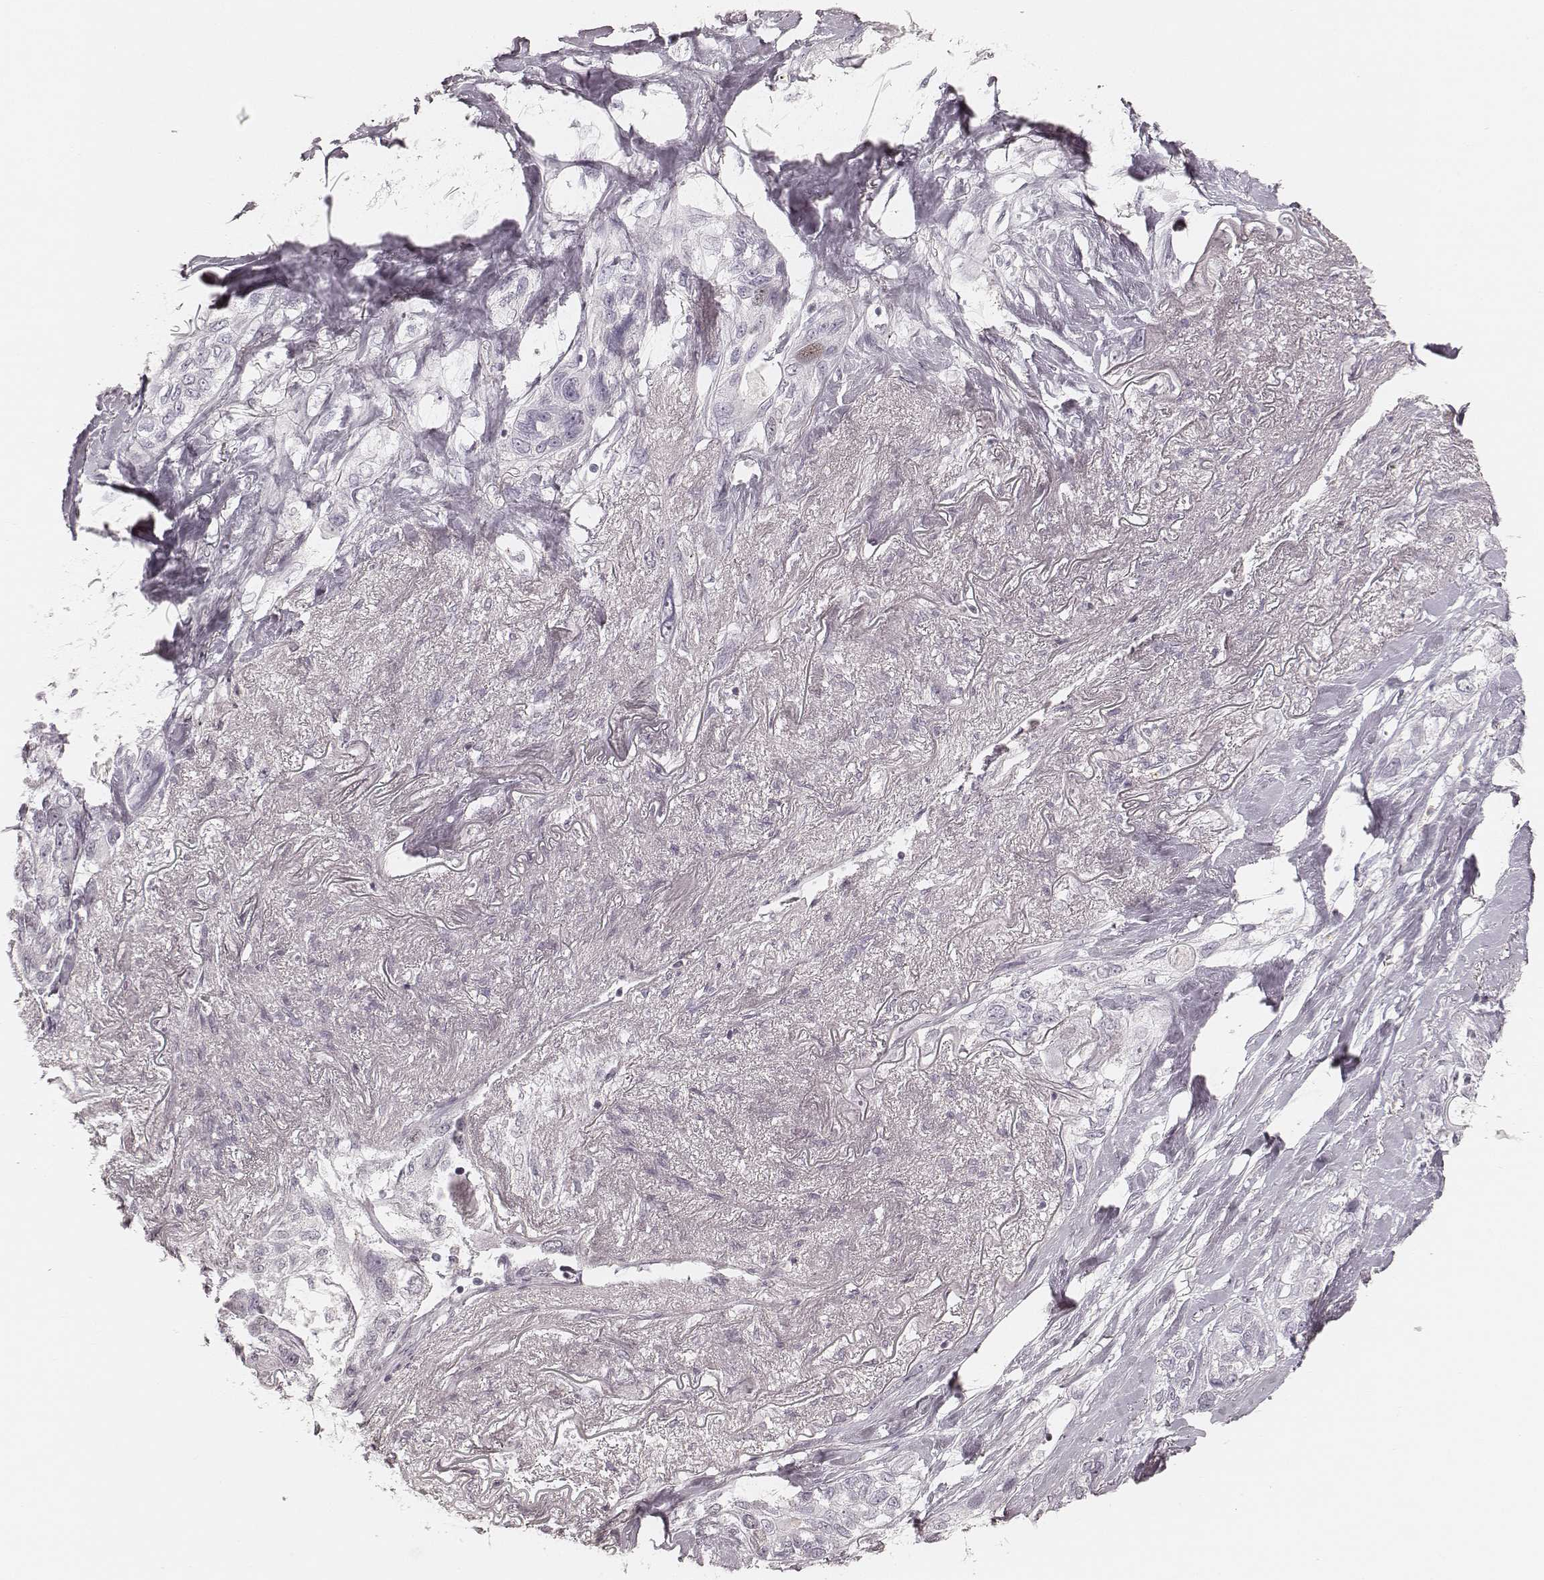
{"staining": {"intensity": "negative", "quantity": "none", "location": "none"}, "tissue": "lung cancer", "cell_type": "Tumor cells", "image_type": "cancer", "snomed": [{"axis": "morphology", "description": "Squamous cell carcinoma, NOS"}, {"axis": "topography", "description": "Lung"}], "caption": "Immunohistochemistry (IHC) histopathology image of neoplastic tissue: human squamous cell carcinoma (lung) stained with DAB (3,3'-diaminobenzidine) displays no significant protein positivity in tumor cells. (Brightfield microscopy of DAB (3,3'-diaminobenzidine) immunohistochemistry (IHC) at high magnification).", "gene": "TEX37", "patient": {"sex": "female", "age": 70}}